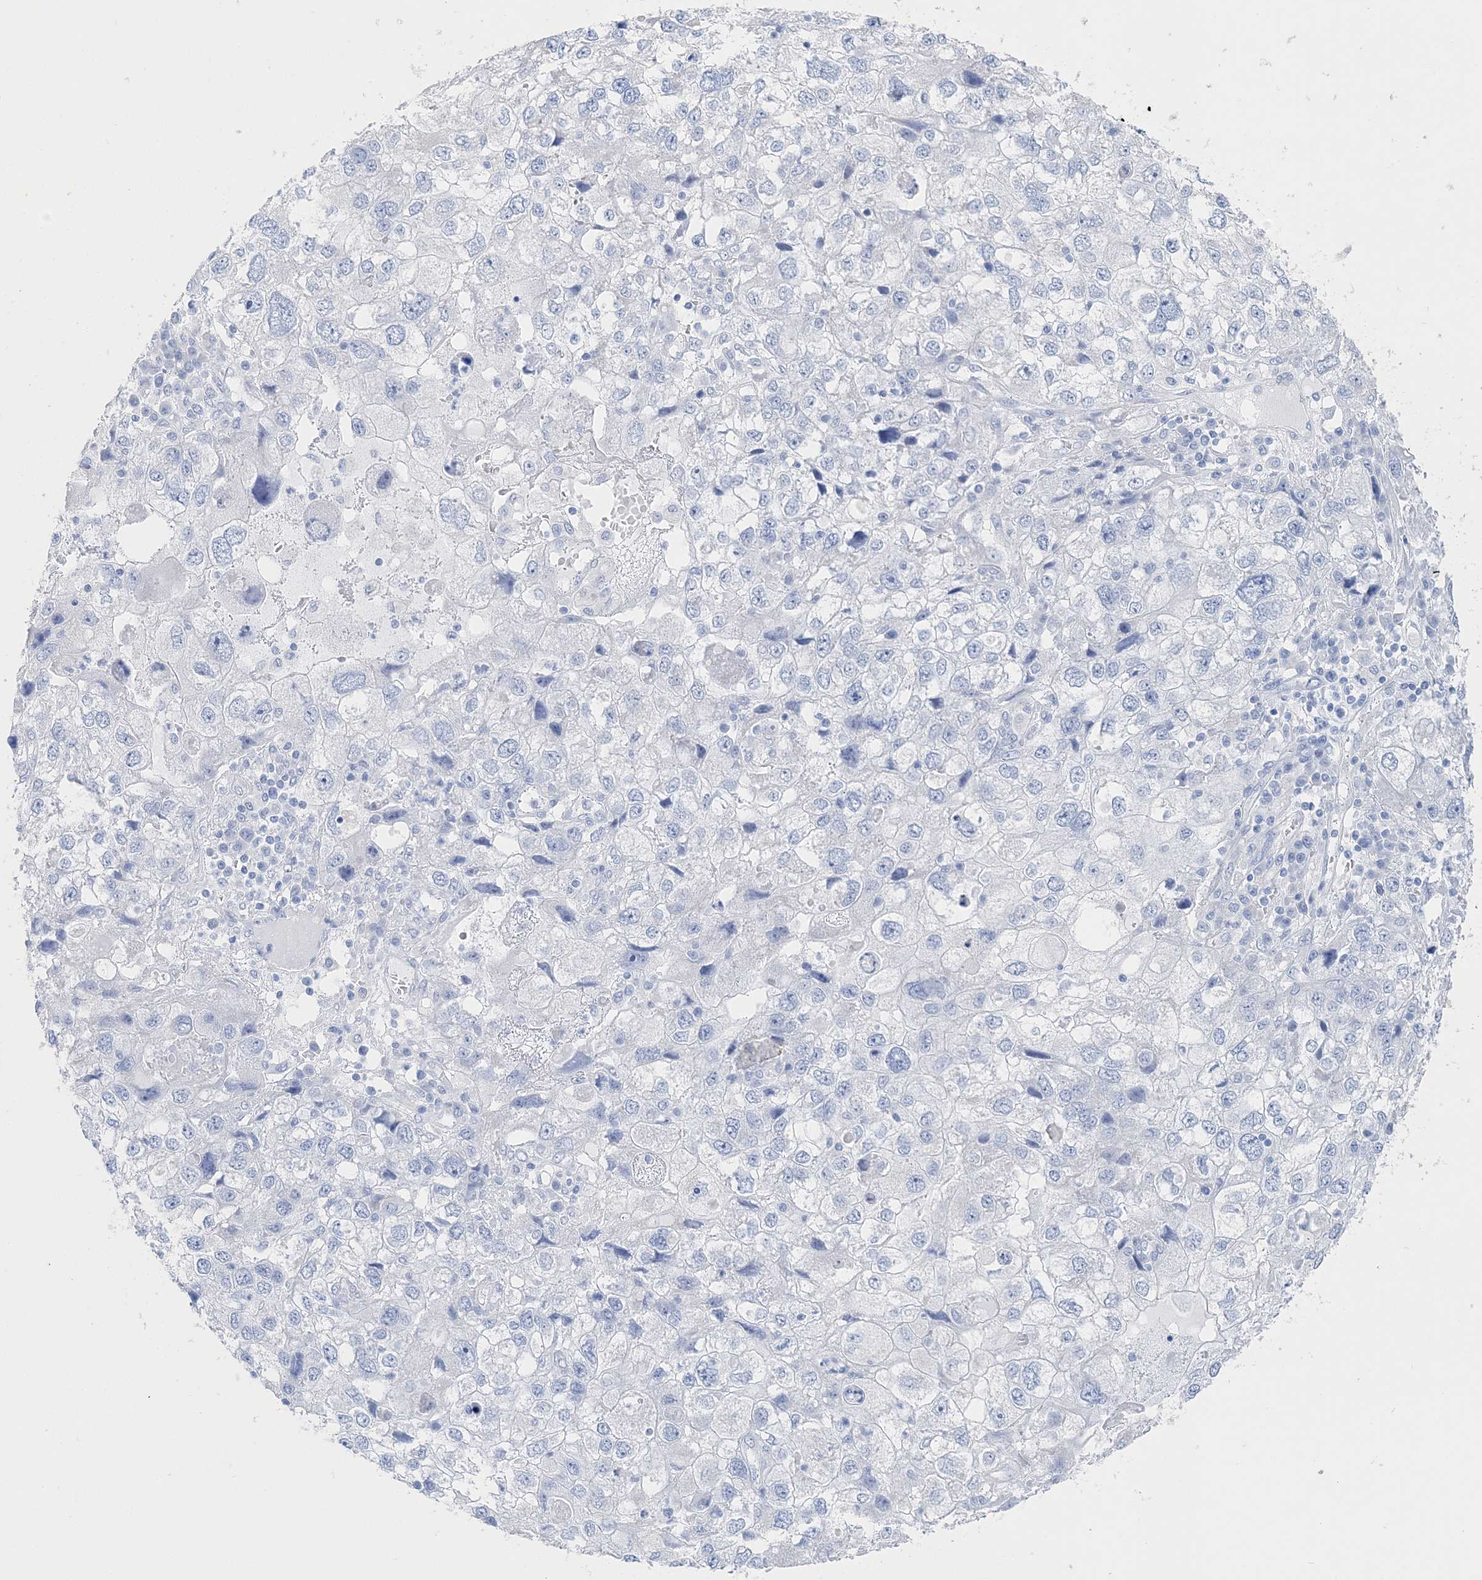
{"staining": {"intensity": "negative", "quantity": "none", "location": "none"}, "tissue": "endometrial cancer", "cell_type": "Tumor cells", "image_type": "cancer", "snomed": [{"axis": "morphology", "description": "Adenocarcinoma, NOS"}, {"axis": "topography", "description": "Endometrium"}], "caption": "Tumor cells show no significant staining in endometrial adenocarcinoma.", "gene": "TSPYL6", "patient": {"sex": "female", "age": 49}}